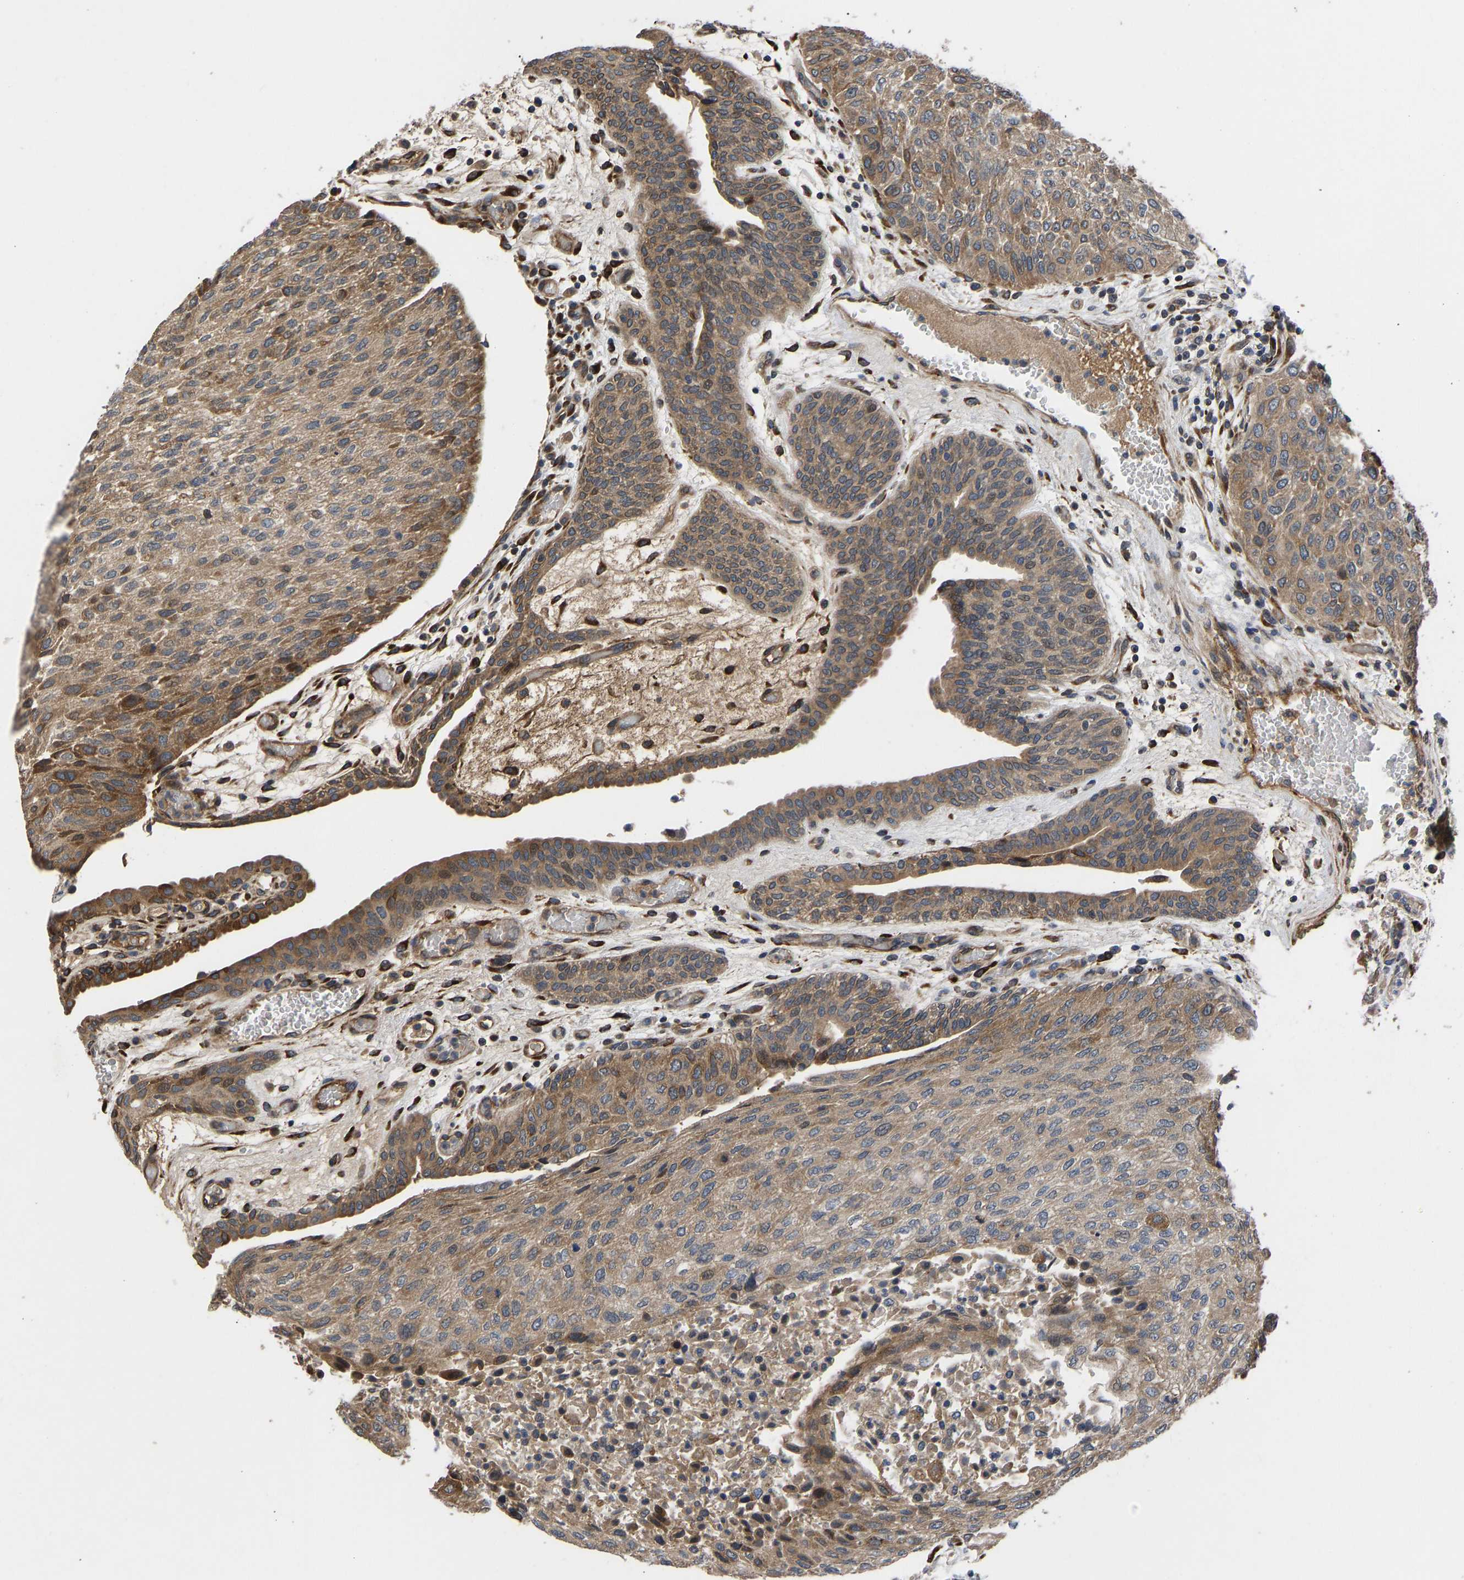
{"staining": {"intensity": "moderate", "quantity": ">75%", "location": "cytoplasmic/membranous"}, "tissue": "urothelial cancer", "cell_type": "Tumor cells", "image_type": "cancer", "snomed": [{"axis": "morphology", "description": "Urothelial carcinoma, Low grade"}, {"axis": "morphology", "description": "Urothelial carcinoma, High grade"}, {"axis": "topography", "description": "Urinary bladder"}], "caption": "Tumor cells reveal moderate cytoplasmic/membranous expression in approximately >75% of cells in urothelial carcinoma (low-grade).", "gene": "FRRS1", "patient": {"sex": "male", "age": 35}}